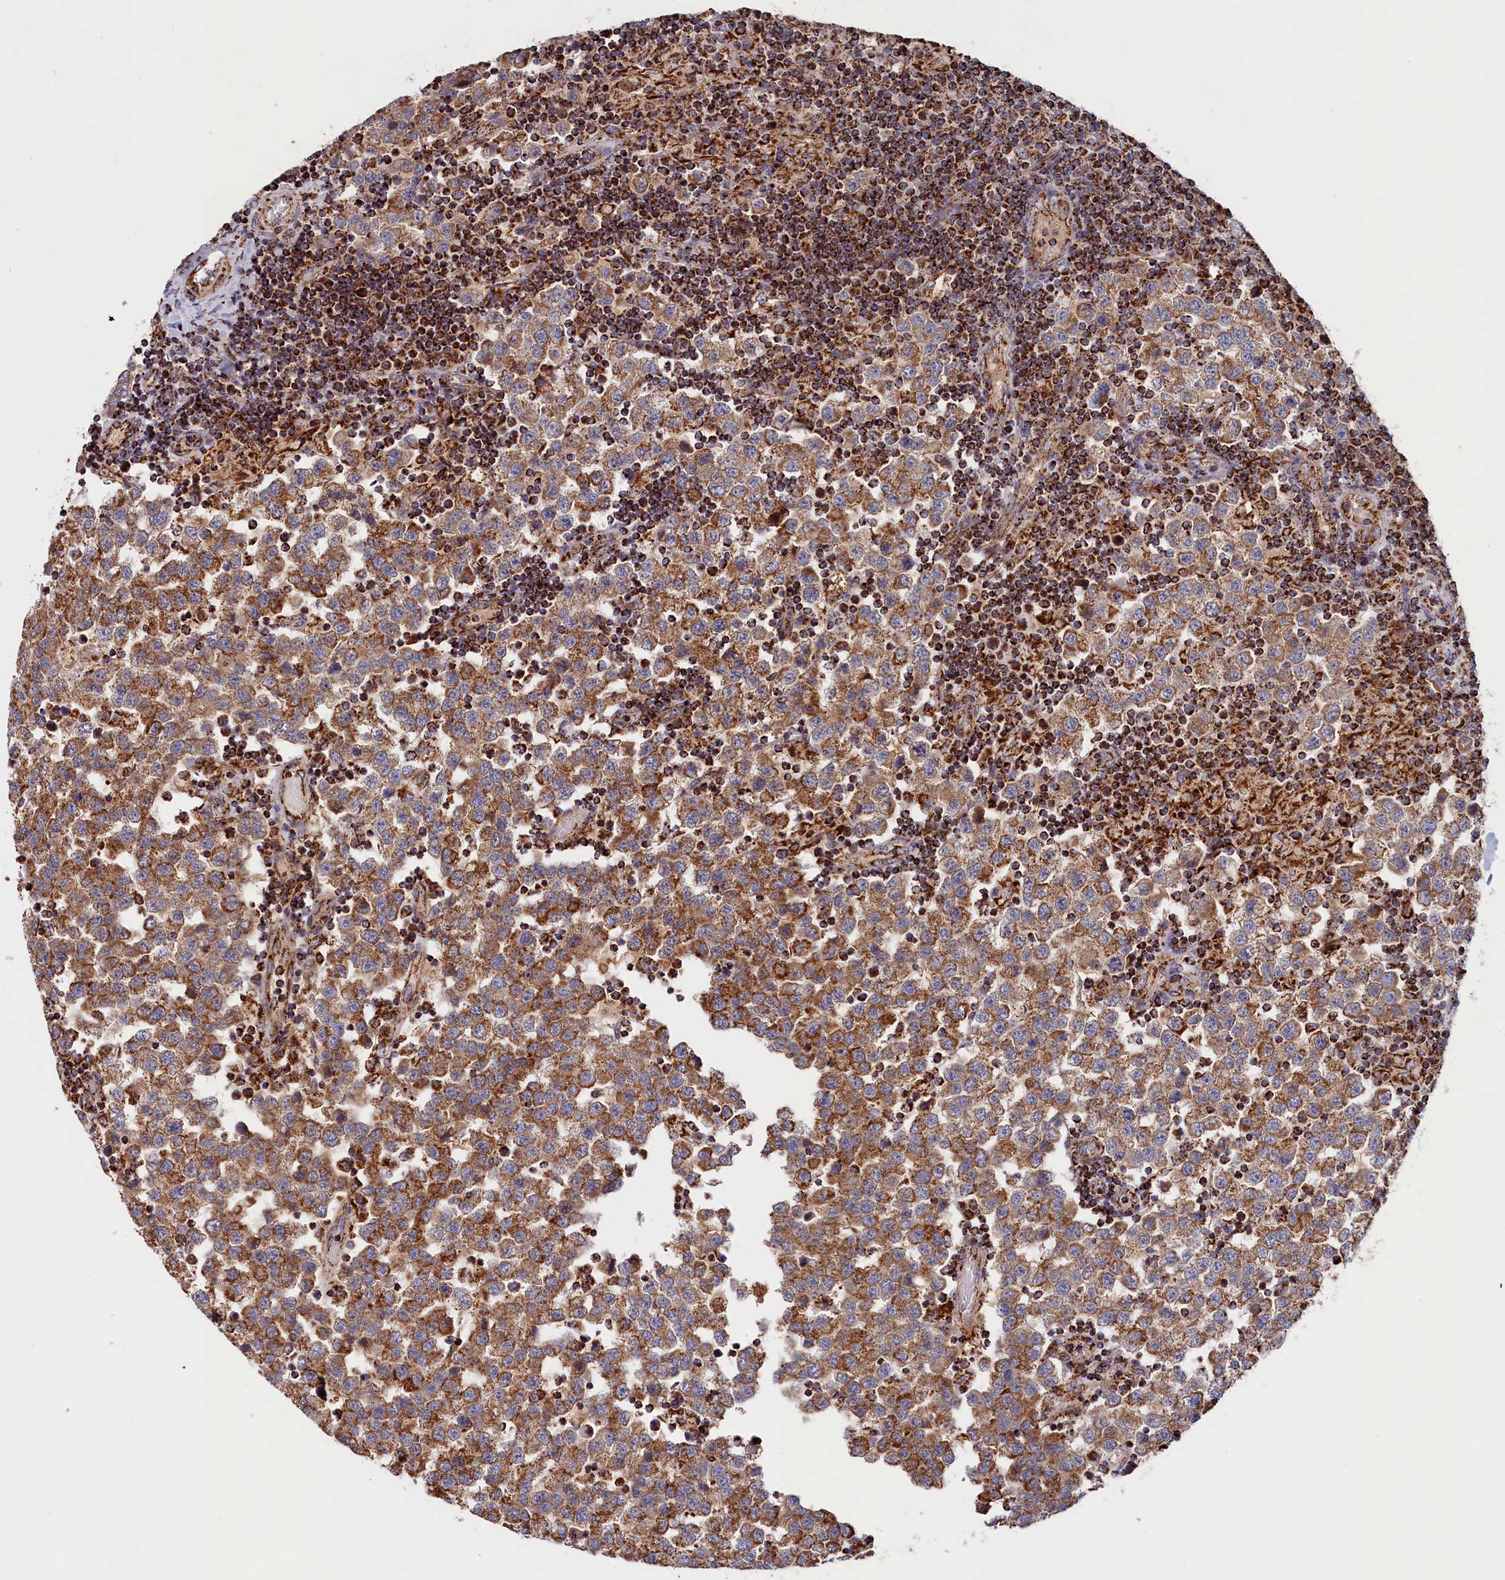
{"staining": {"intensity": "moderate", "quantity": ">75%", "location": "cytoplasmic/membranous"}, "tissue": "testis cancer", "cell_type": "Tumor cells", "image_type": "cancer", "snomed": [{"axis": "morphology", "description": "Seminoma, NOS"}, {"axis": "topography", "description": "Testis"}], "caption": "The immunohistochemical stain highlights moderate cytoplasmic/membranous positivity in tumor cells of testis seminoma tissue.", "gene": "MACROD1", "patient": {"sex": "male", "age": 34}}